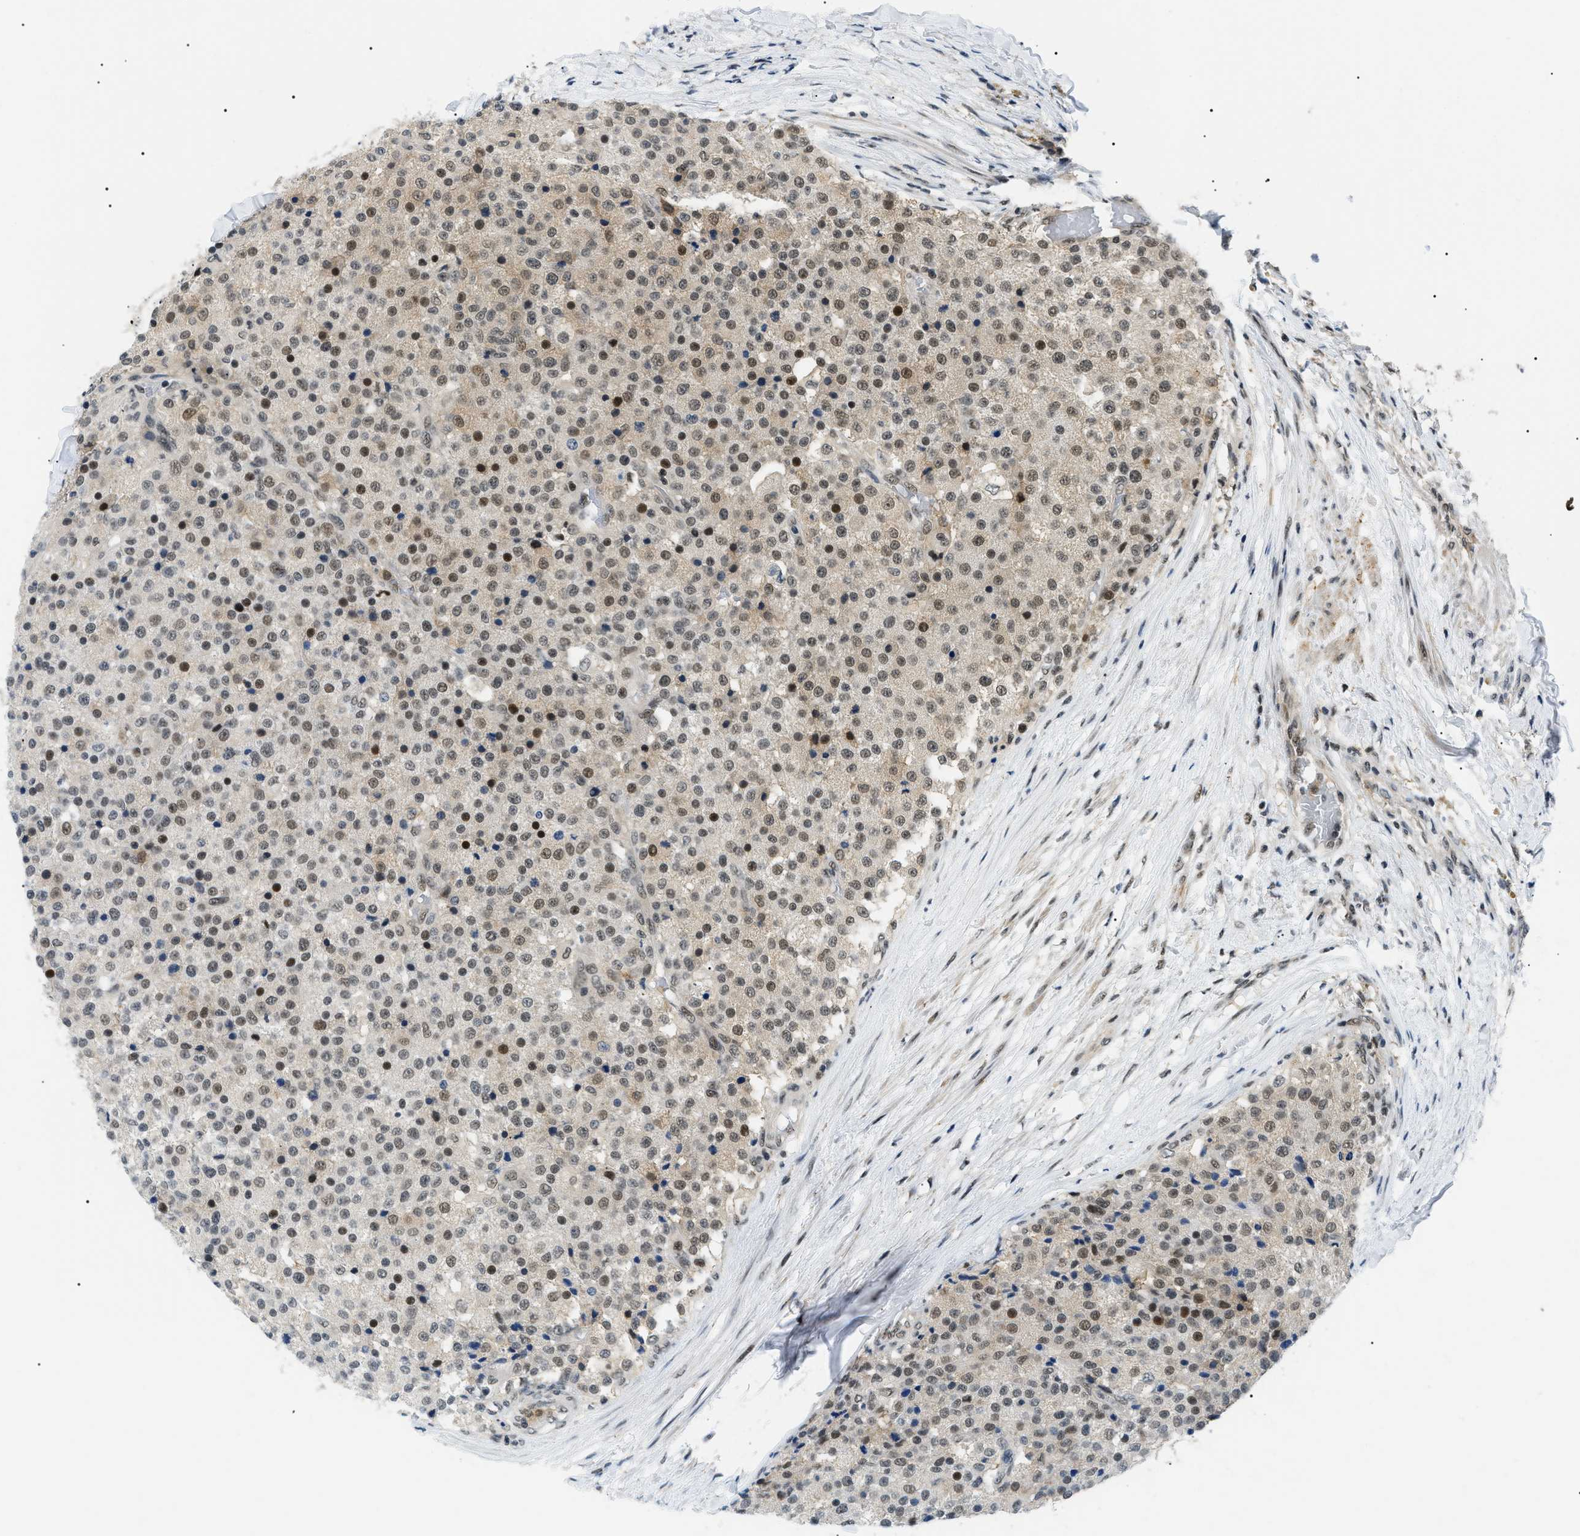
{"staining": {"intensity": "moderate", "quantity": "25%-75%", "location": "nuclear"}, "tissue": "testis cancer", "cell_type": "Tumor cells", "image_type": "cancer", "snomed": [{"axis": "morphology", "description": "Seminoma, NOS"}, {"axis": "topography", "description": "Testis"}], "caption": "Testis cancer (seminoma) stained with DAB immunohistochemistry (IHC) reveals medium levels of moderate nuclear positivity in approximately 25%-75% of tumor cells.", "gene": "RBM15", "patient": {"sex": "male", "age": 59}}